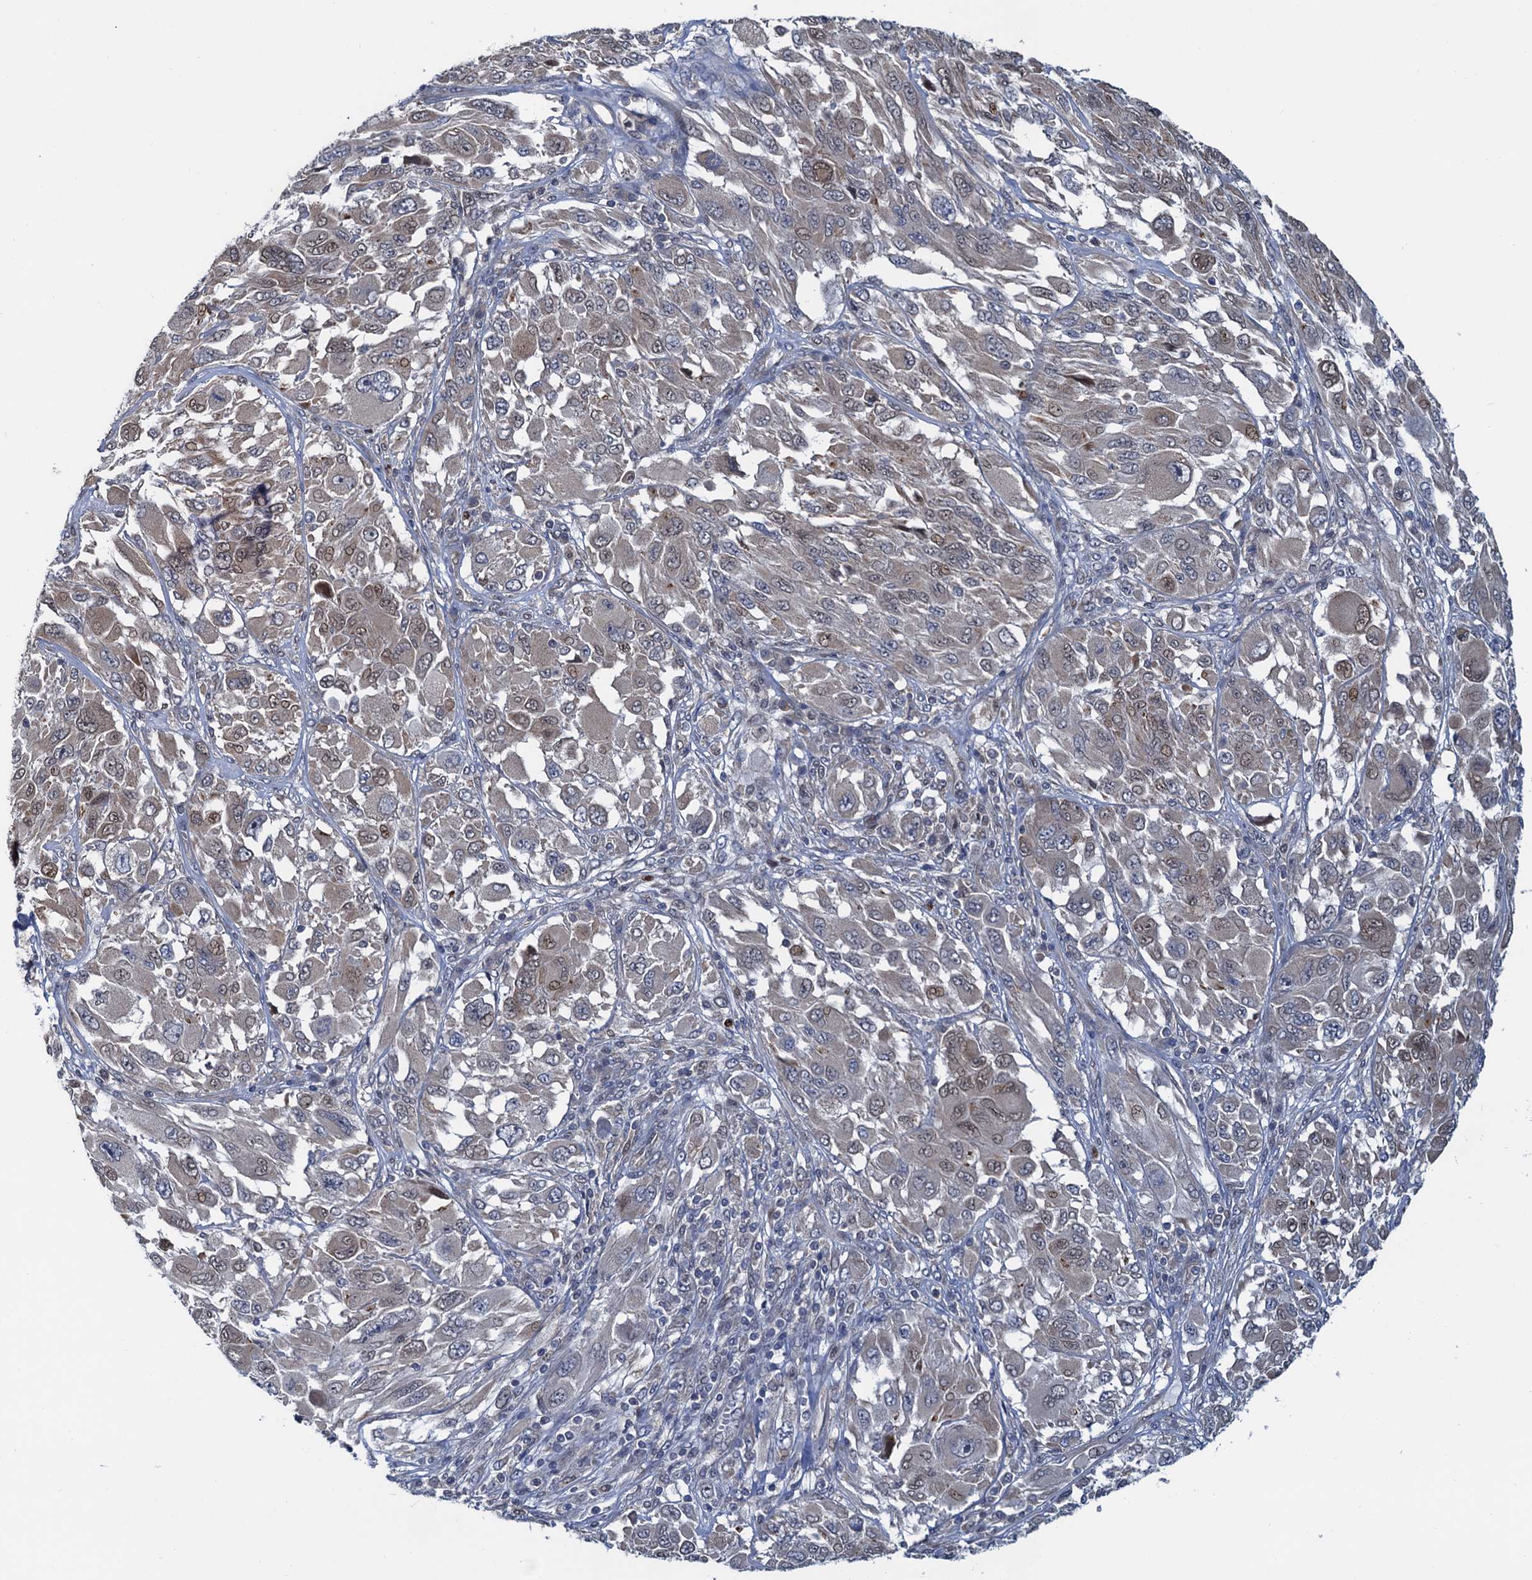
{"staining": {"intensity": "moderate", "quantity": "<25%", "location": "nuclear"}, "tissue": "melanoma", "cell_type": "Tumor cells", "image_type": "cancer", "snomed": [{"axis": "morphology", "description": "Malignant melanoma, NOS"}, {"axis": "topography", "description": "Skin"}], "caption": "This micrograph reveals IHC staining of malignant melanoma, with low moderate nuclear positivity in about <25% of tumor cells.", "gene": "RNF125", "patient": {"sex": "female", "age": 91}}